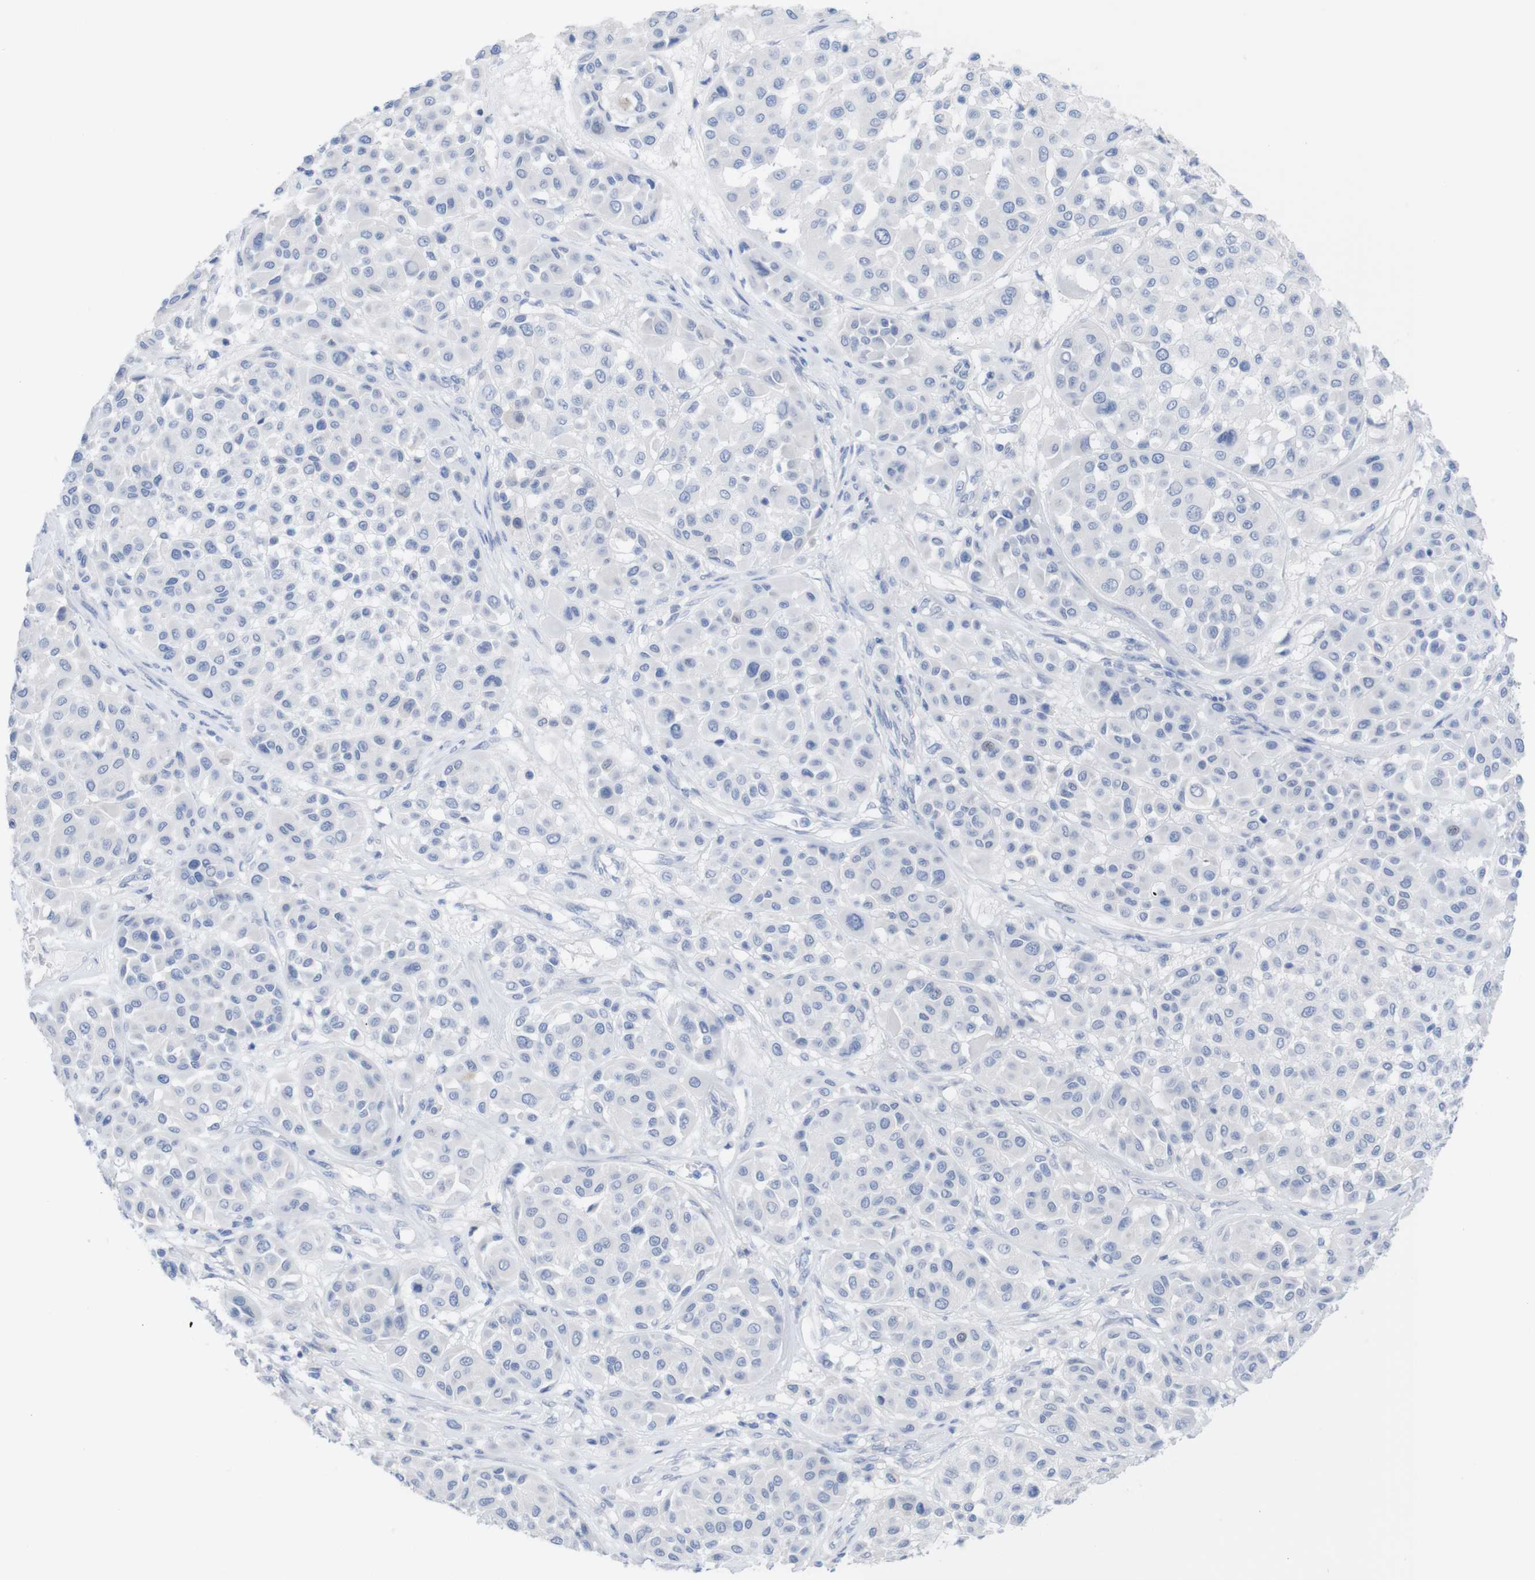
{"staining": {"intensity": "negative", "quantity": "none", "location": "none"}, "tissue": "melanoma", "cell_type": "Tumor cells", "image_type": "cancer", "snomed": [{"axis": "morphology", "description": "Malignant melanoma, Metastatic site"}, {"axis": "topography", "description": "Soft tissue"}], "caption": "Tumor cells are negative for protein expression in human melanoma.", "gene": "PNMA1", "patient": {"sex": "male", "age": 41}}